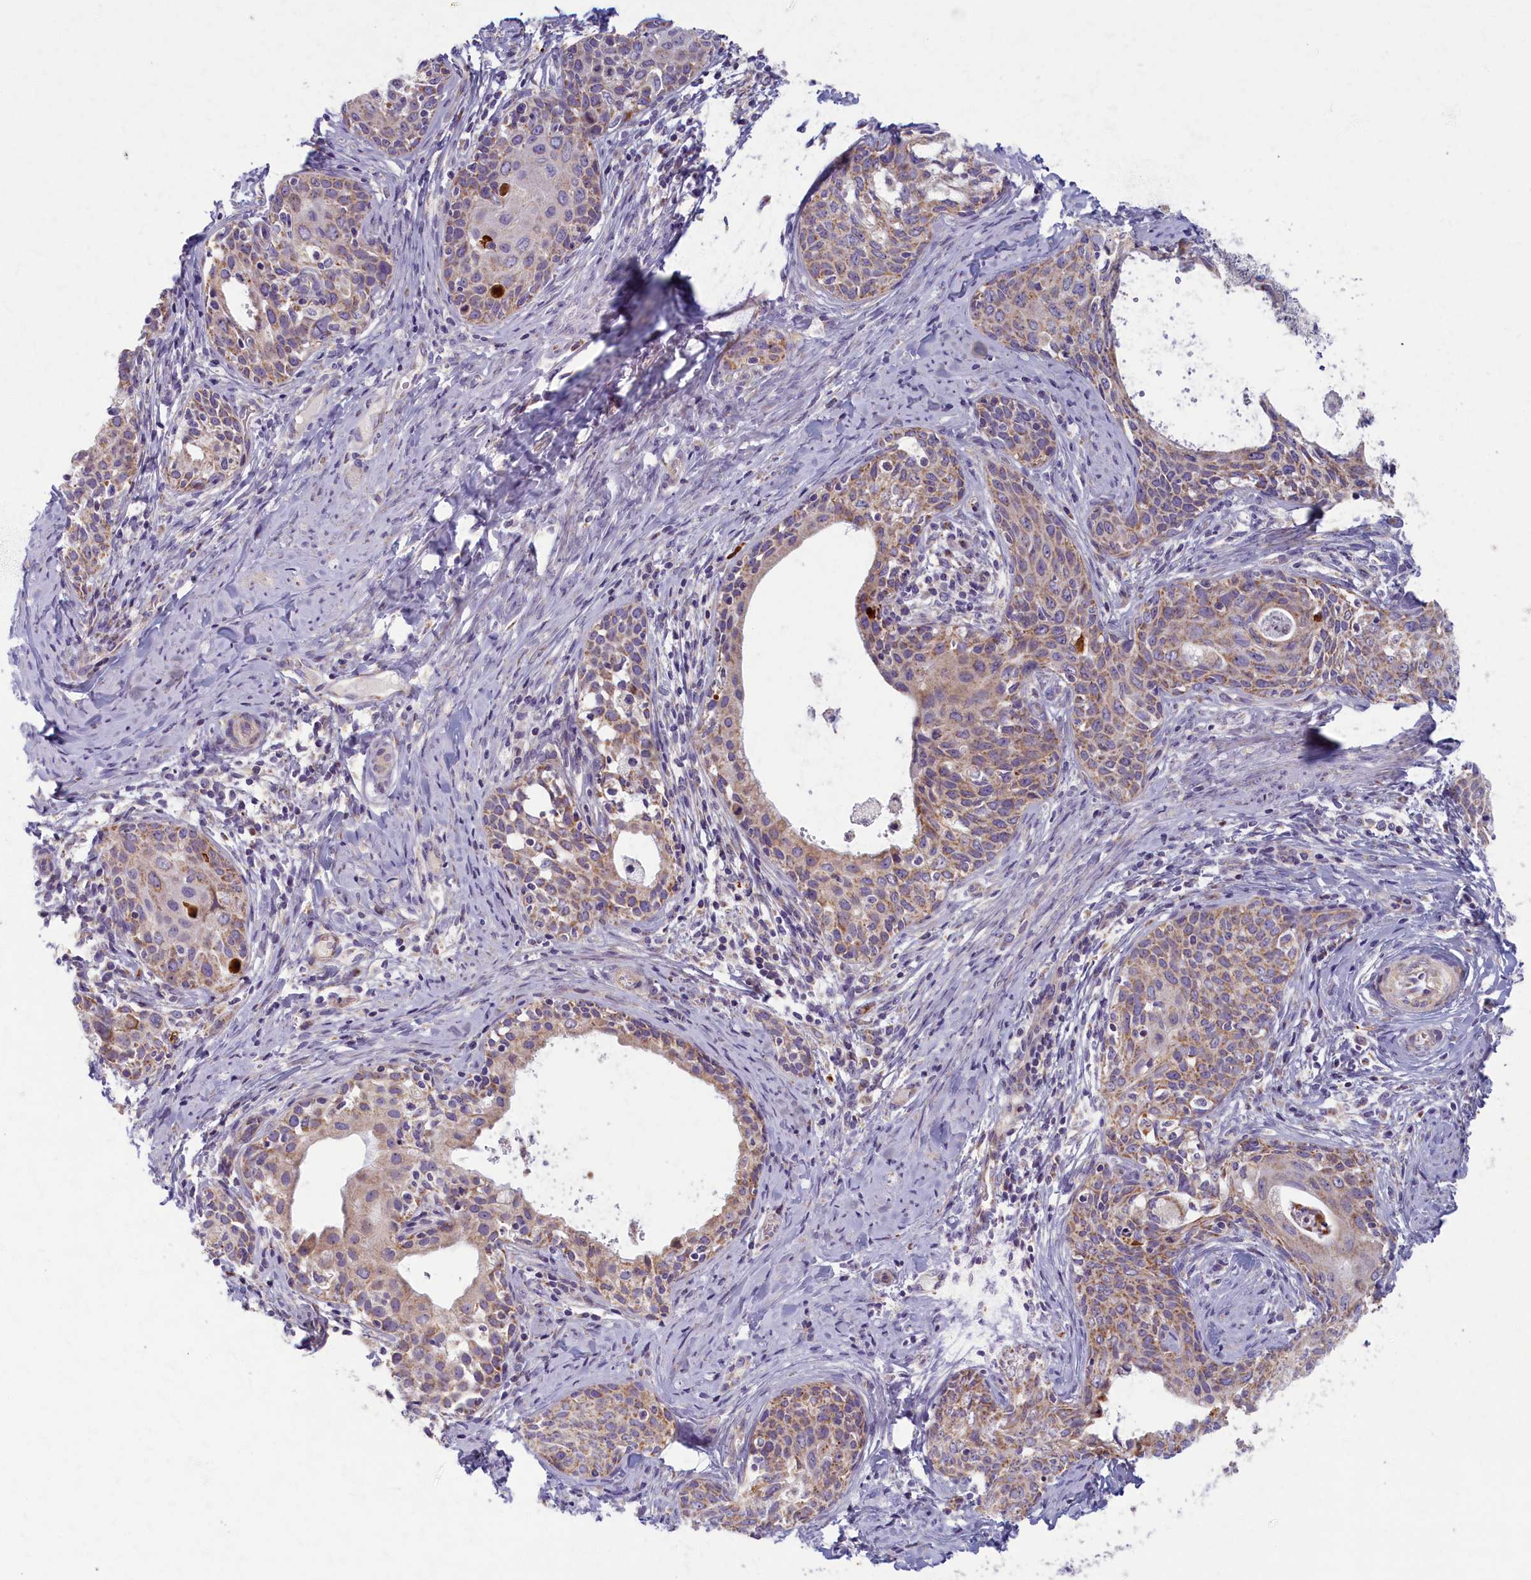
{"staining": {"intensity": "moderate", "quantity": "25%-75%", "location": "cytoplasmic/membranous"}, "tissue": "cervical cancer", "cell_type": "Tumor cells", "image_type": "cancer", "snomed": [{"axis": "morphology", "description": "Squamous cell carcinoma, NOS"}, {"axis": "morphology", "description": "Adenocarcinoma, NOS"}, {"axis": "topography", "description": "Cervix"}], "caption": "About 25%-75% of tumor cells in human cervical squamous cell carcinoma demonstrate moderate cytoplasmic/membranous protein staining as visualized by brown immunohistochemical staining.", "gene": "MRPS25", "patient": {"sex": "female", "age": 52}}